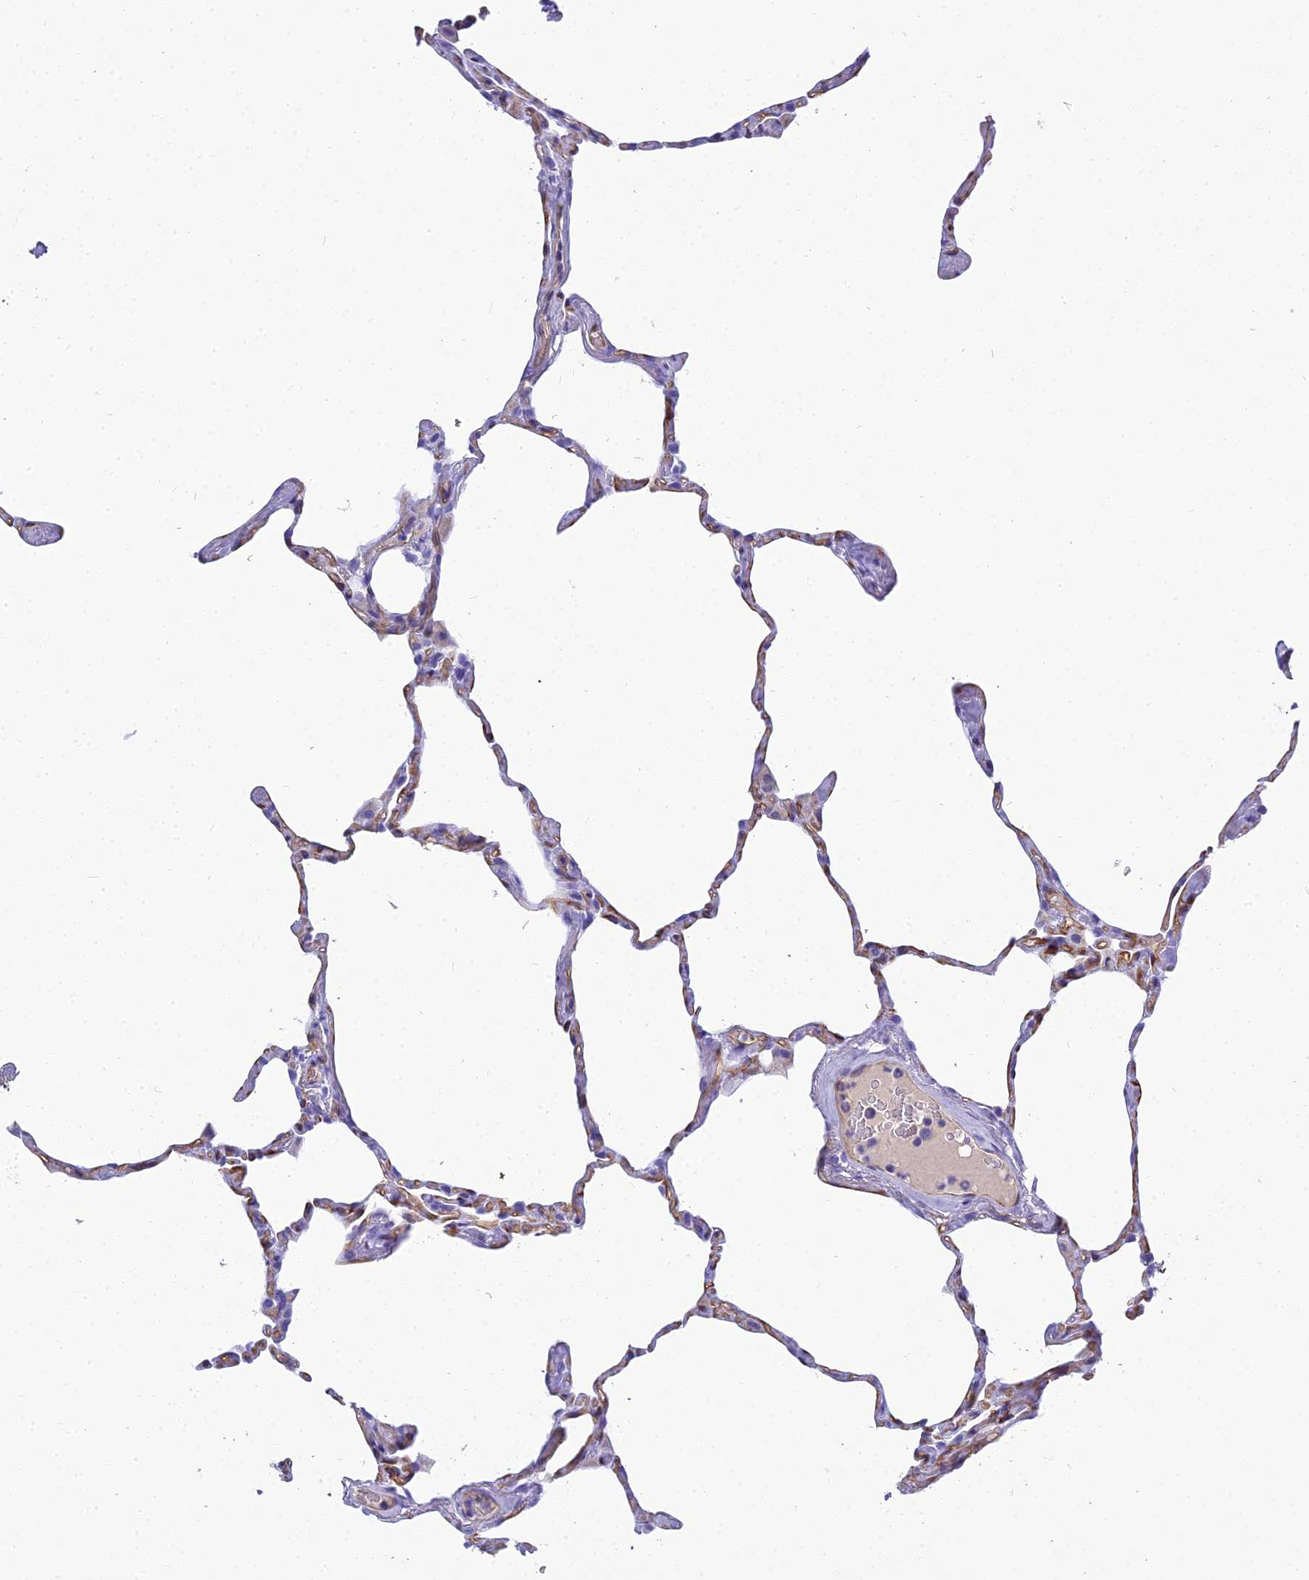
{"staining": {"intensity": "weak", "quantity": "<25%", "location": "cytoplasmic/membranous"}, "tissue": "lung", "cell_type": "Alveolar cells", "image_type": "normal", "snomed": [{"axis": "morphology", "description": "Normal tissue, NOS"}, {"axis": "topography", "description": "Lung"}], "caption": "Protein analysis of unremarkable lung demonstrates no significant staining in alveolar cells.", "gene": "NINJ1", "patient": {"sex": "male", "age": 65}}